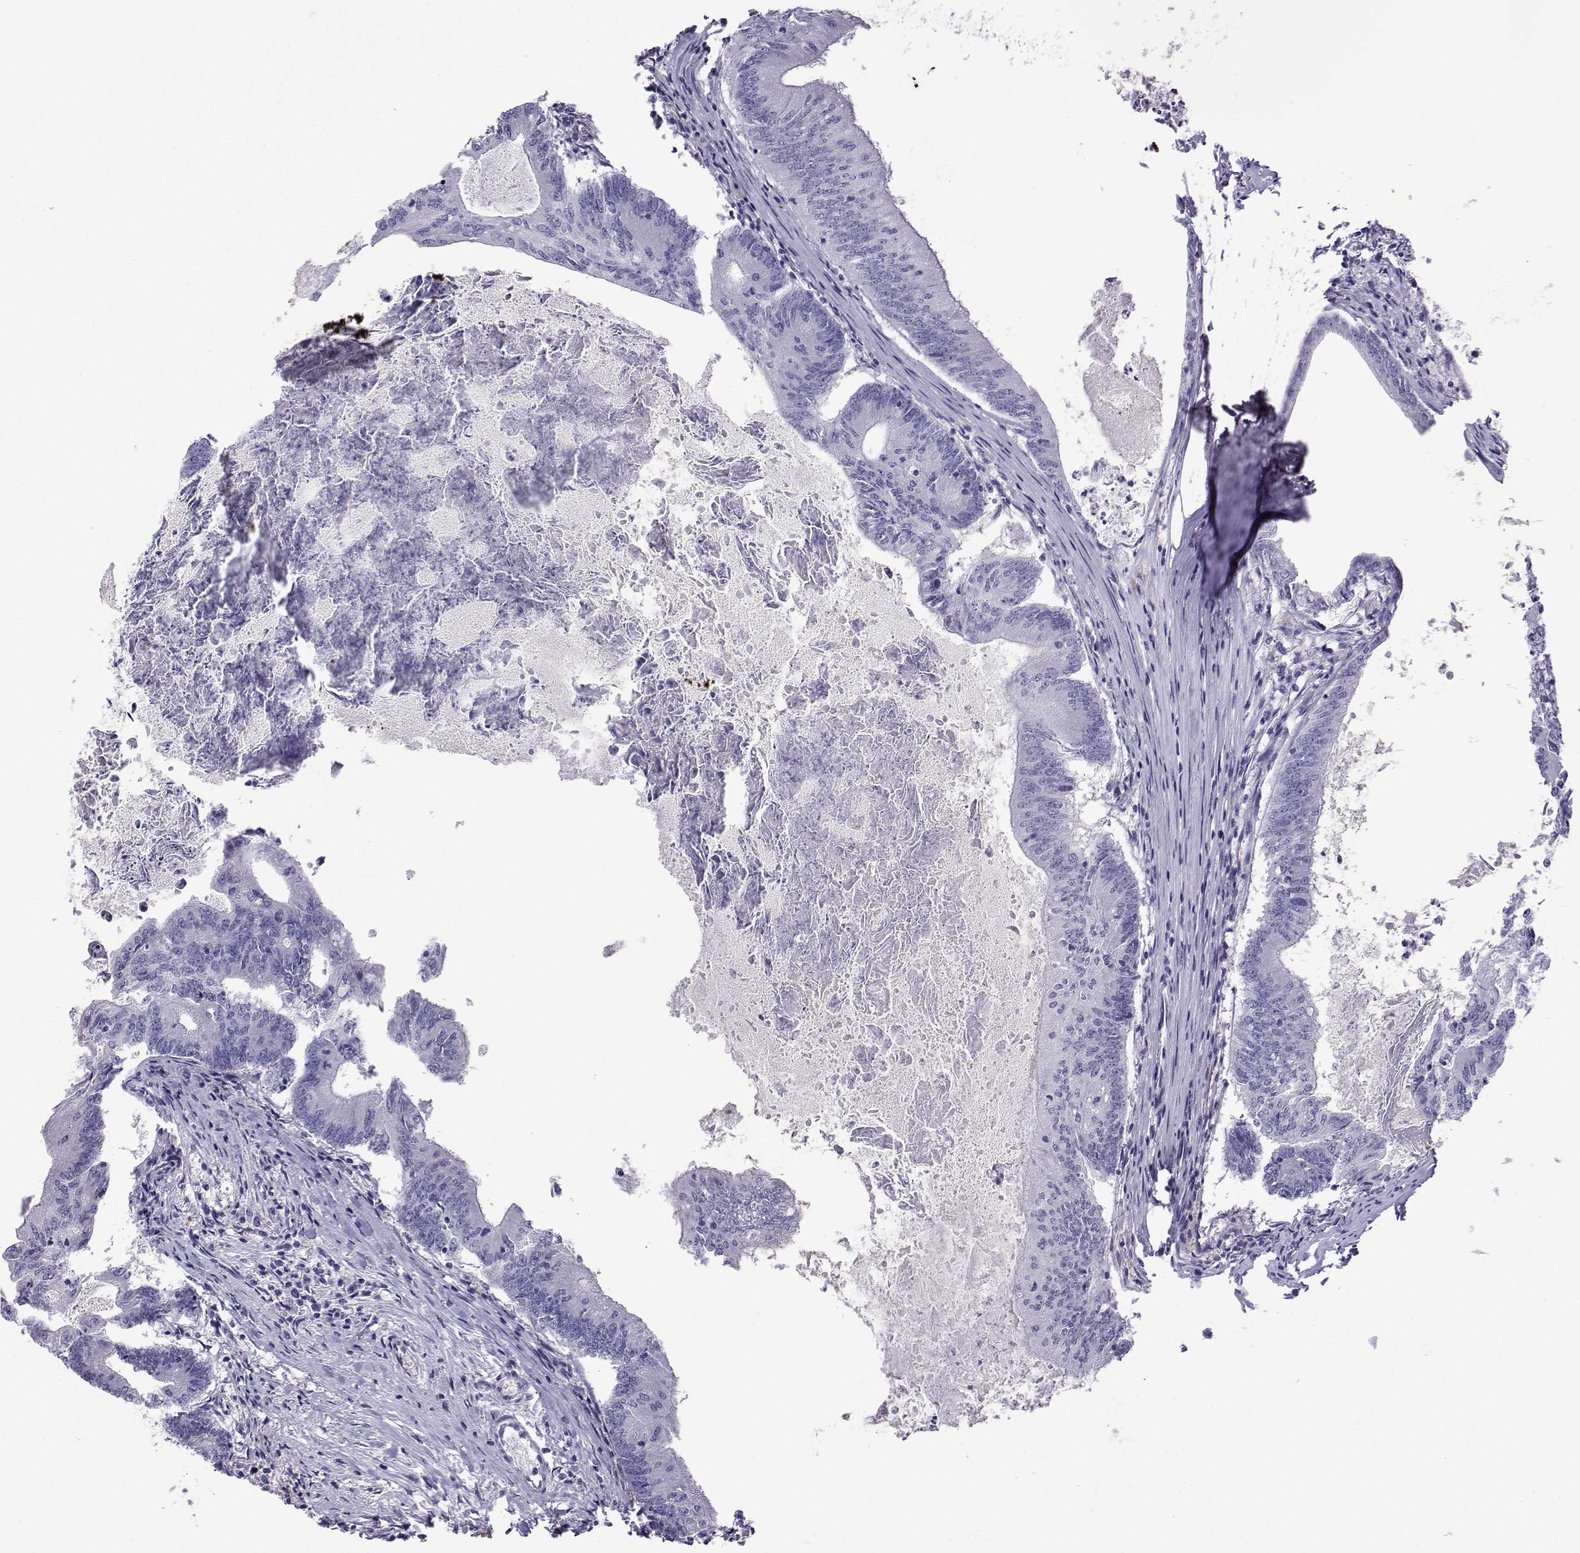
{"staining": {"intensity": "negative", "quantity": "none", "location": "none"}, "tissue": "colorectal cancer", "cell_type": "Tumor cells", "image_type": "cancer", "snomed": [{"axis": "morphology", "description": "Adenocarcinoma, NOS"}, {"axis": "topography", "description": "Colon"}], "caption": "IHC histopathology image of adenocarcinoma (colorectal) stained for a protein (brown), which exhibits no expression in tumor cells.", "gene": "CFAP70", "patient": {"sex": "female", "age": 70}}